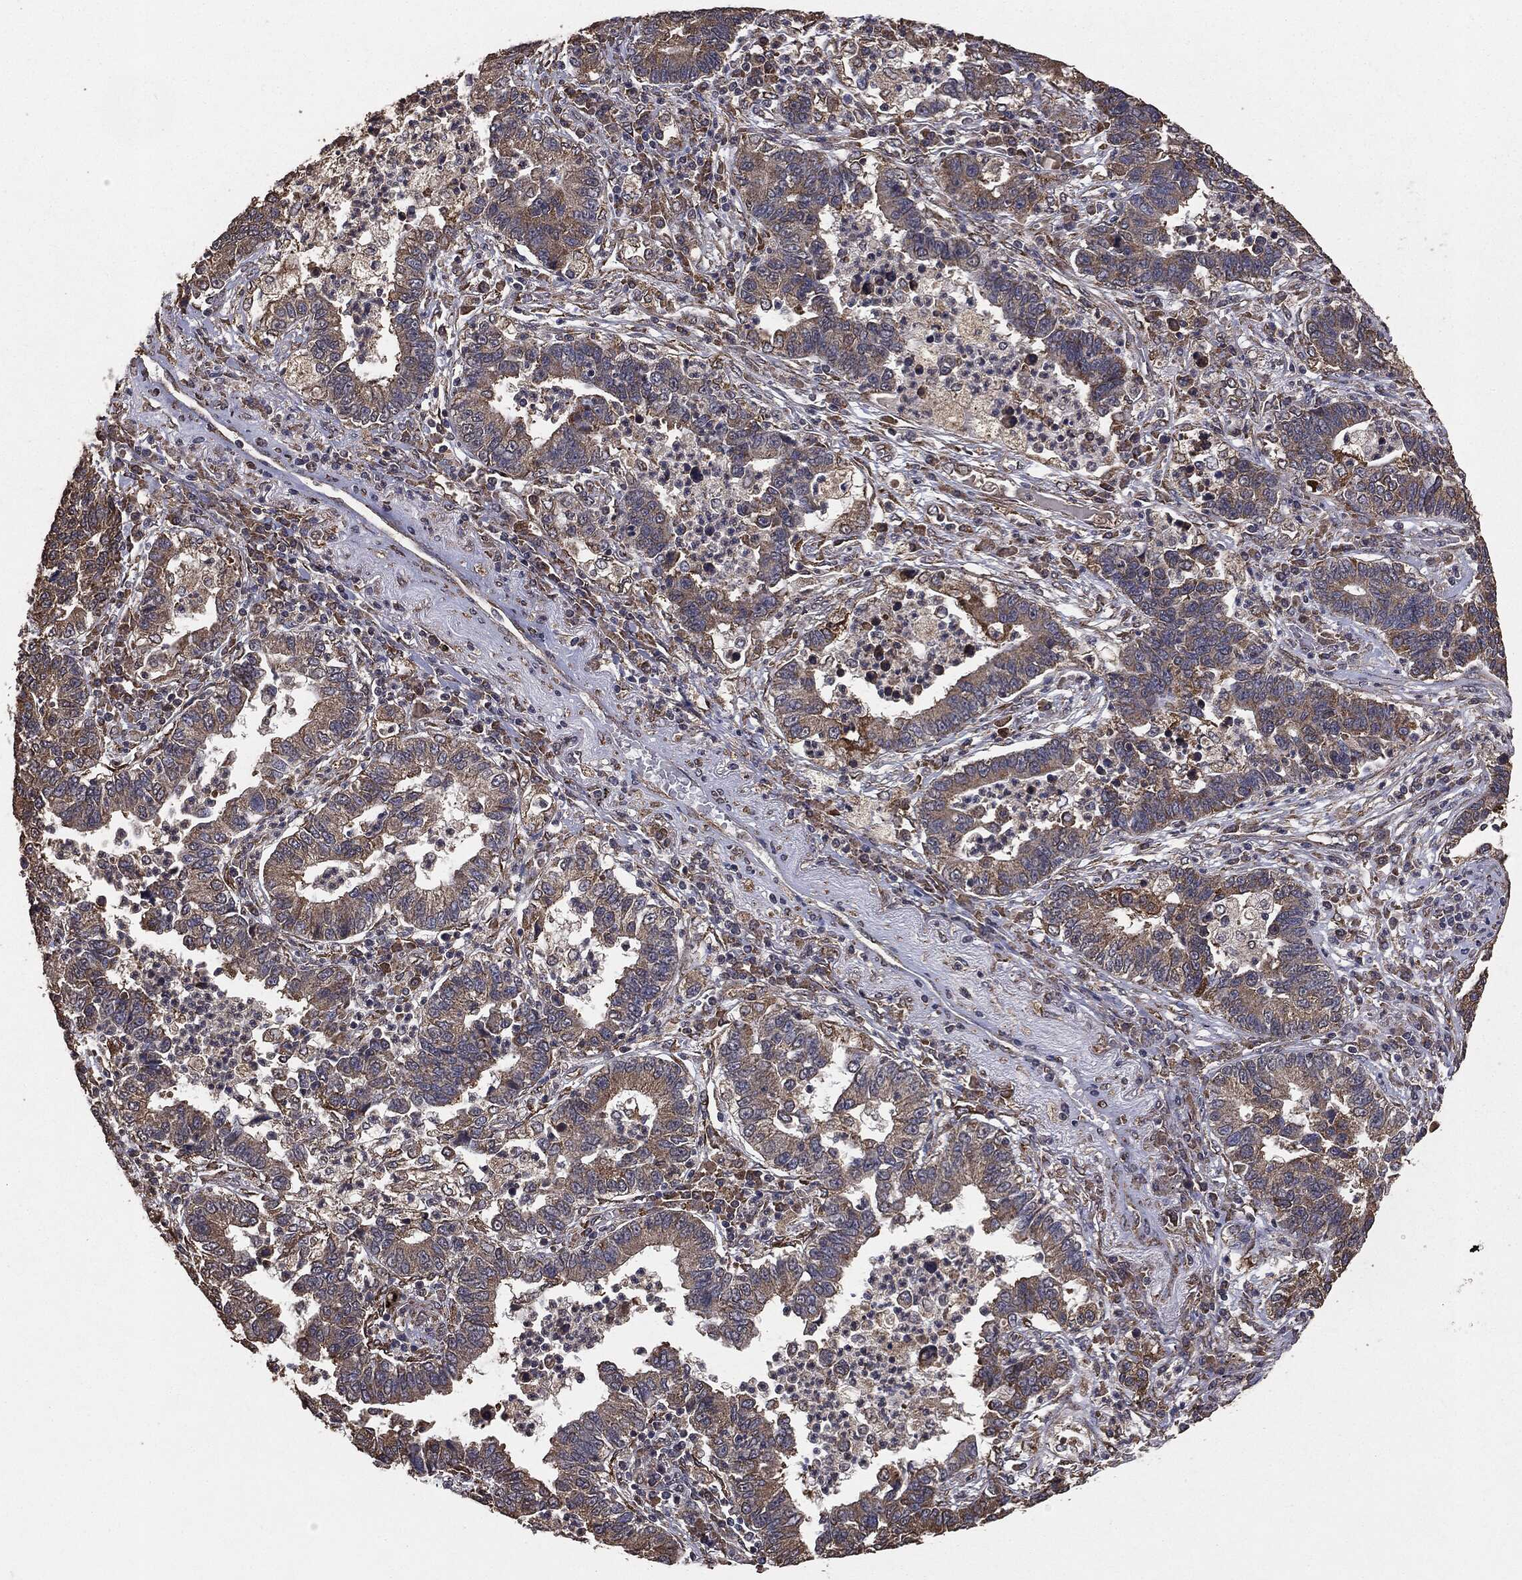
{"staining": {"intensity": "weak", "quantity": "25%-75%", "location": "cytoplasmic/membranous"}, "tissue": "lung cancer", "cell_type": "Tumor cells", "image_type": "cancer", "snomed": [{"axis": "morphology", "description": "Adenocarcinoma, NOS"}, {"axis": "topography", "description": "Lung"}], "caption": "Immunohistochemical staining of human lung adenocarcinoma shows low levels of weak cytoplasmic/membranous expression in approximately 25%-75% of tumor cells.", "gene": "MTOR", "patient": {"sex": "female", "age": 57}}